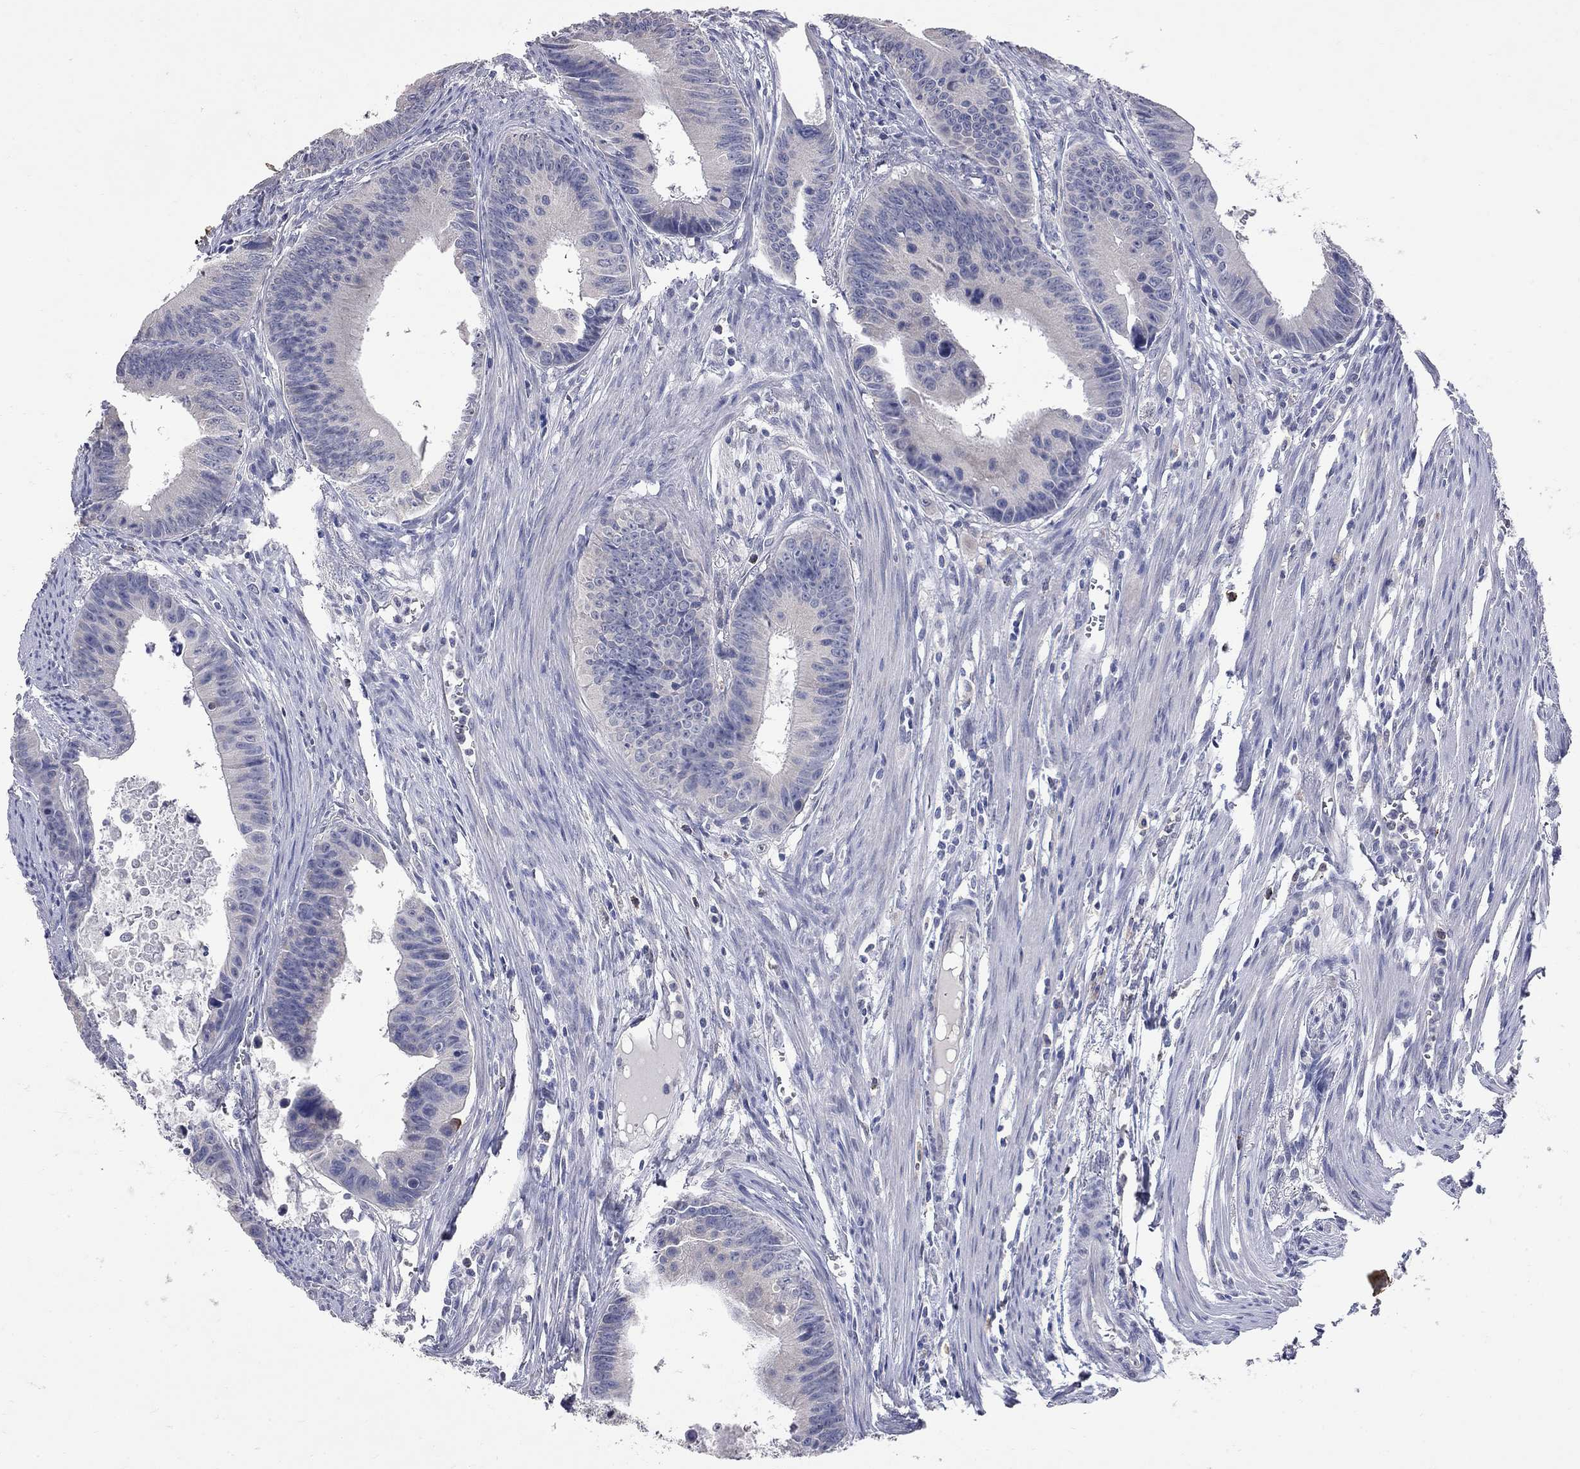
{"staining": {"intensity": "negative", "quantity": "none", "location": "none"}, "tissue": "colorectal cancer", "cell_type": "Tumor cells", "image_type": "cancer", "snomed": [{"axis": "morphology", "description": "Adenocarcinoma, NOS"}, {"axis": "topography", "description": "Colon"}], "caption": "The histopathology image reveals no staining of tumor cells in colorectal cancer.", "gene": "NOS2", "patient": {"sex": "female", "age": 87}}